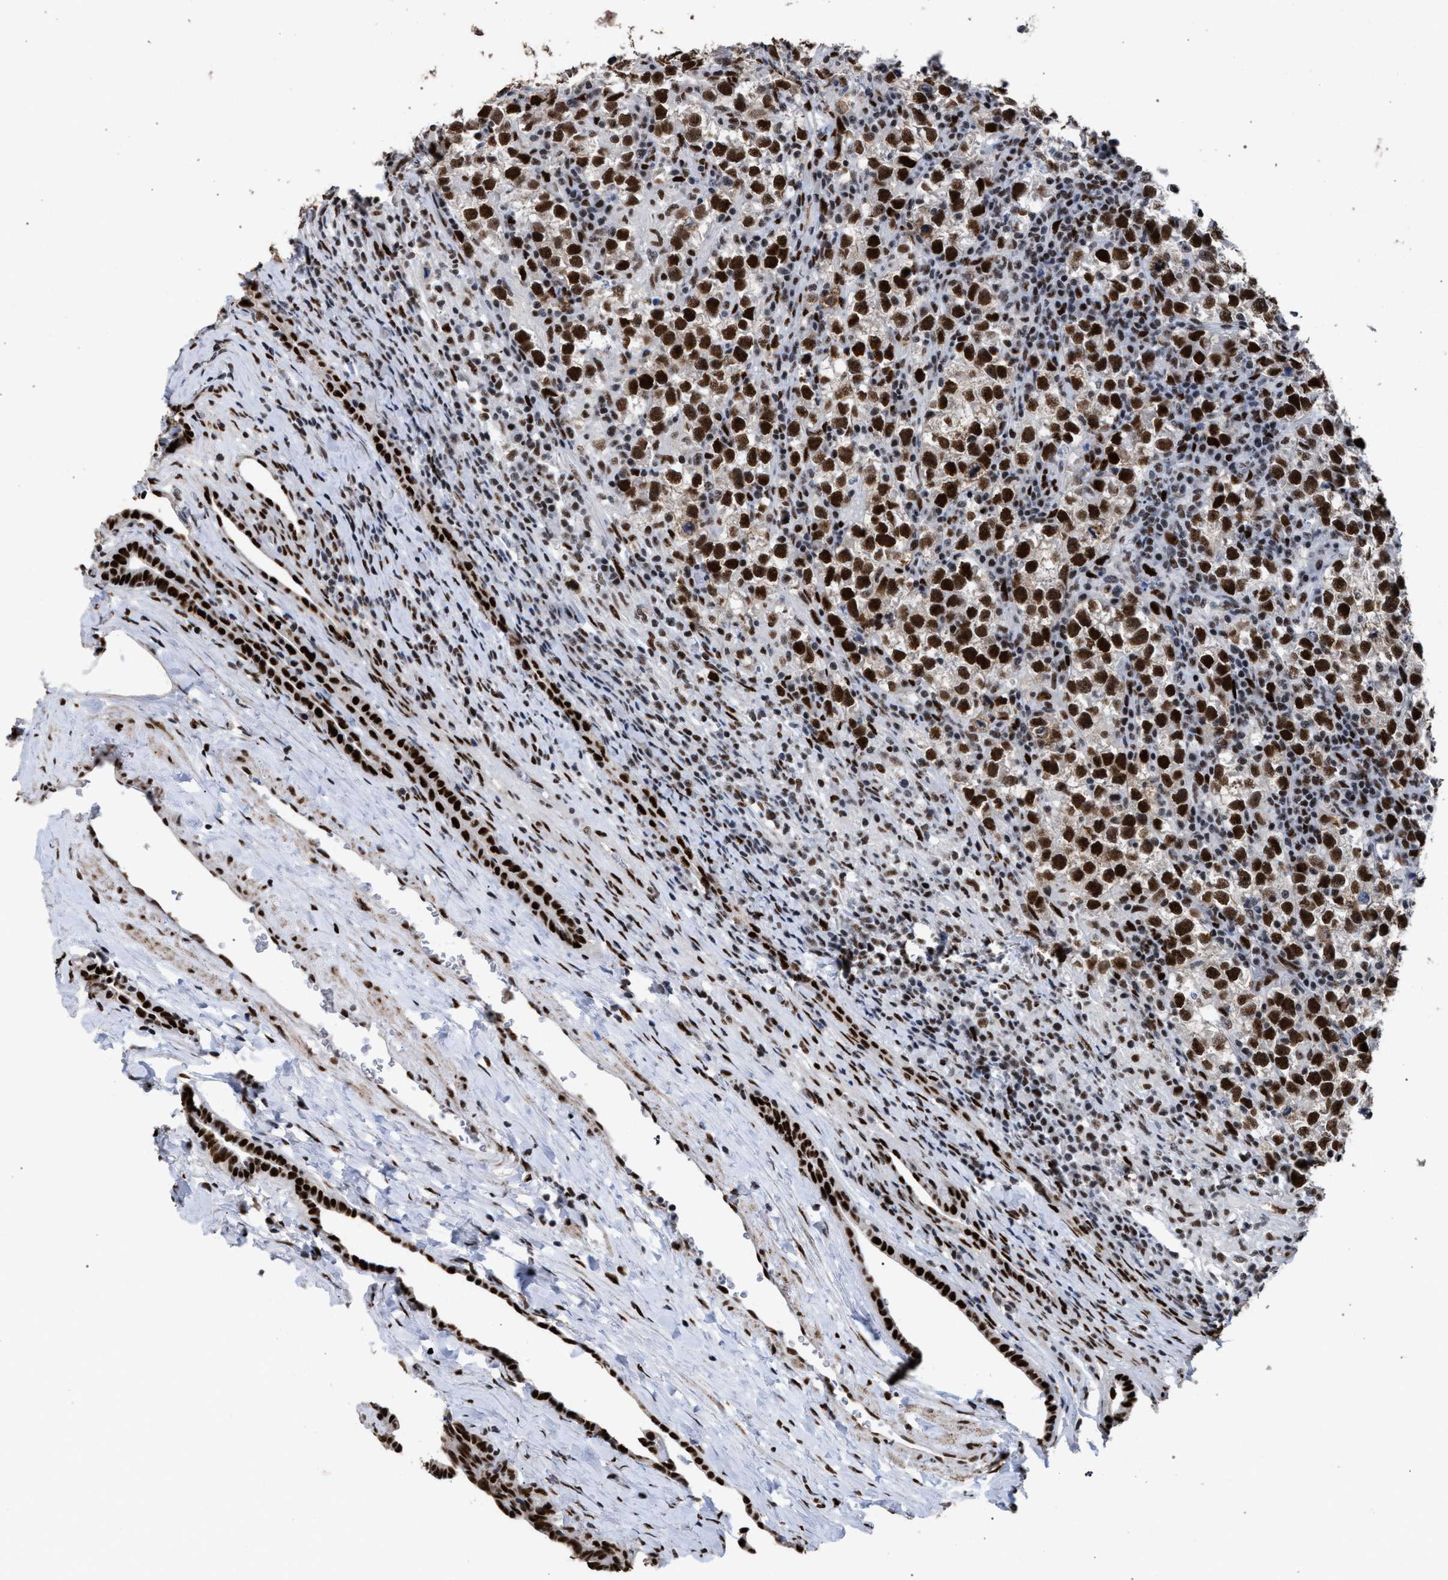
{"staining": {"intensity": "strong", "quantity": ">75%", "location": "nuclear"}, "tissue": "testis cancer", "cell_type": "Tumor cells", "image_type": "cancer", "snomed": [{"axis": "morphology", "description": "Normal tissue, NOS"}, {"axis": "morphology", "description": "Seminoma, NOS"}, {"axis": "topography", "description": "Testis"}], "caption": "Approximately >75% of tumor cells in human seminoma (testis) demonstrate strong nuclear protein expression as visualized by brown immunohistochemical staining.", "gene": "TP53BP1", "patient": {"sex": "male", "age": 43}}